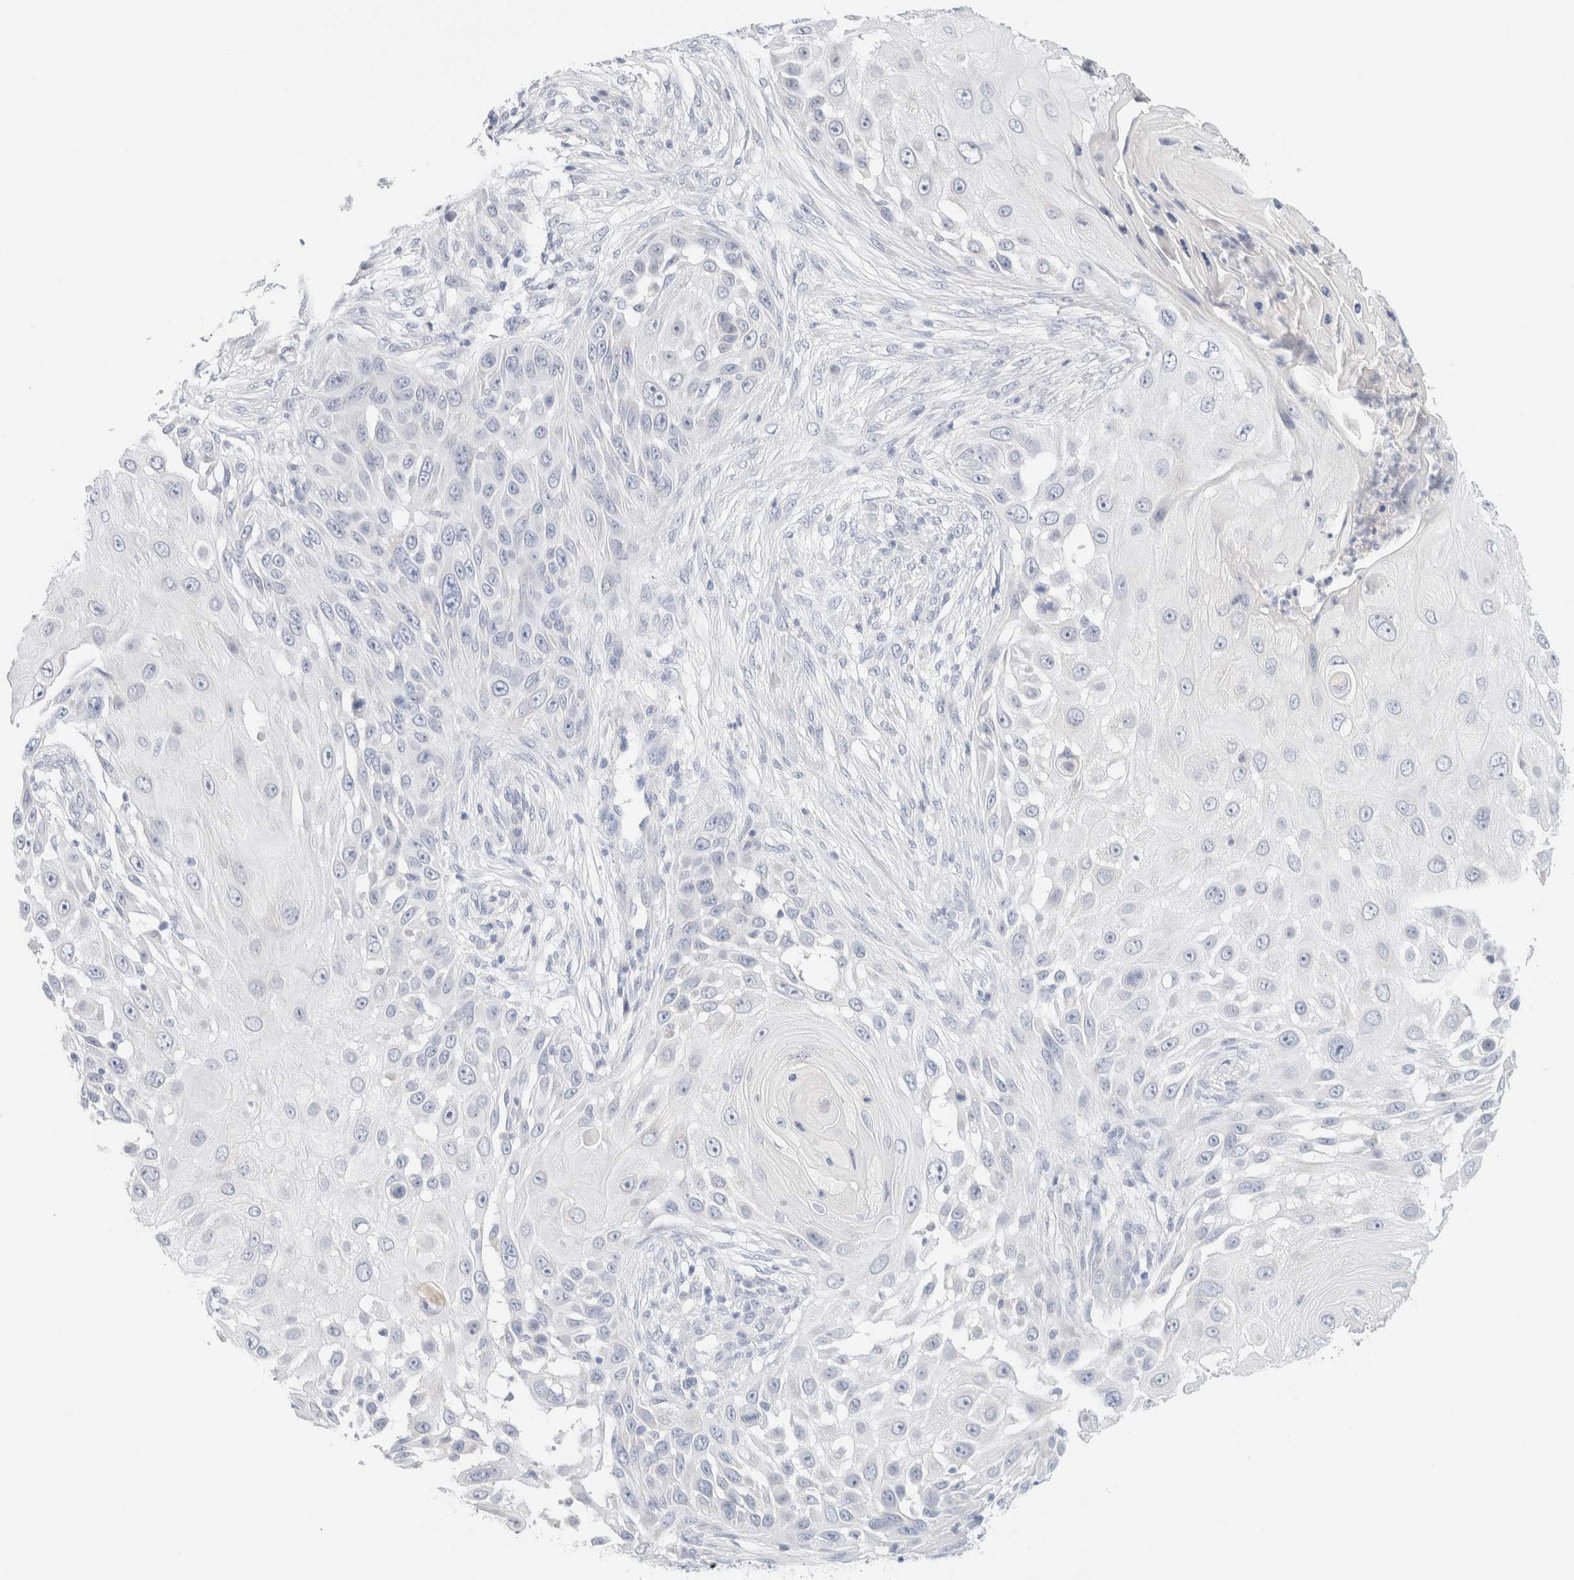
{"staining": {"intensity": "negative", "quantity": "none", "location": "none"}, "tissue": "skin cancer", "cell_type": "Tumor cells", "image_type": "cancer", "snomed": [{"axis": "morphology", "description": "Squamous cell carcinoma, NOS"}, {"axis": "topography", "description": "Skin"}], "caption": "High power microscopy histopathology image of an IHC histopathology image of skin cancer, revealing no significant positivity in tumor cells.", "gene": "HEXD", "patient": {"sex": "female", "age": 44}}